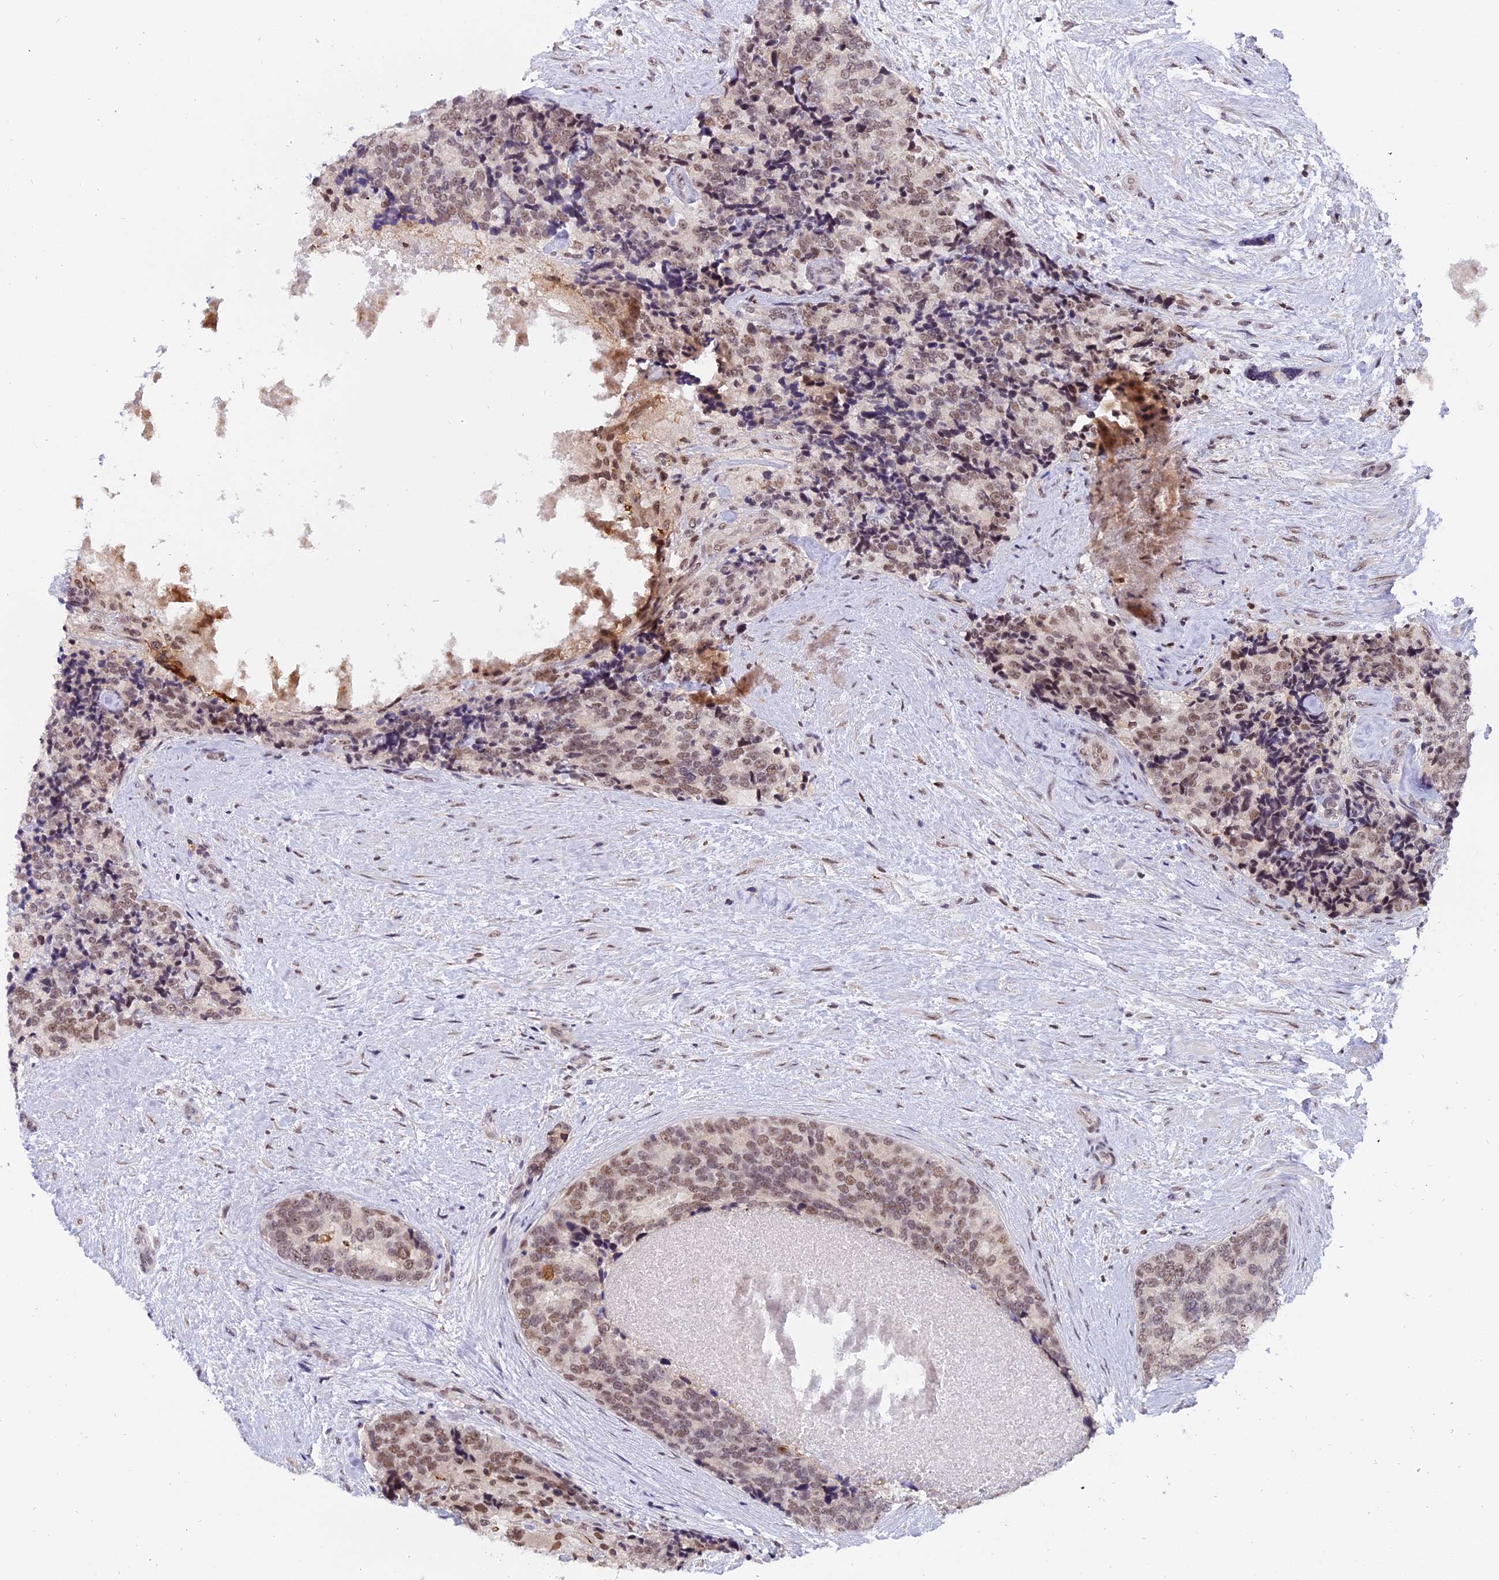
{"staining": {"intensity": "moderate", "quantity": ">75%", "location": "nuclear"}, "tissue": "prostate cancer", "cell_type": "Tumor cells", "image_type": "cancer", "snomed": [{"axis": "morphology", "description": "Adenocarcinoma, High grade"}, {"axis": "topography", "description": "Prostate"}], "caption": "High-magnification brightfield microscopy of prostate cancer (high-grade adenocarcinoma) stained with DAB (3,3'-diaminobenzidine) (brown) and counterstained with hematoxylin (blue). tumor cells exhibit moderate nuclear staining is present in approximately>75% of cells.", "gene": "TADA3", "patient": {"sex": "male", "age": 70}}